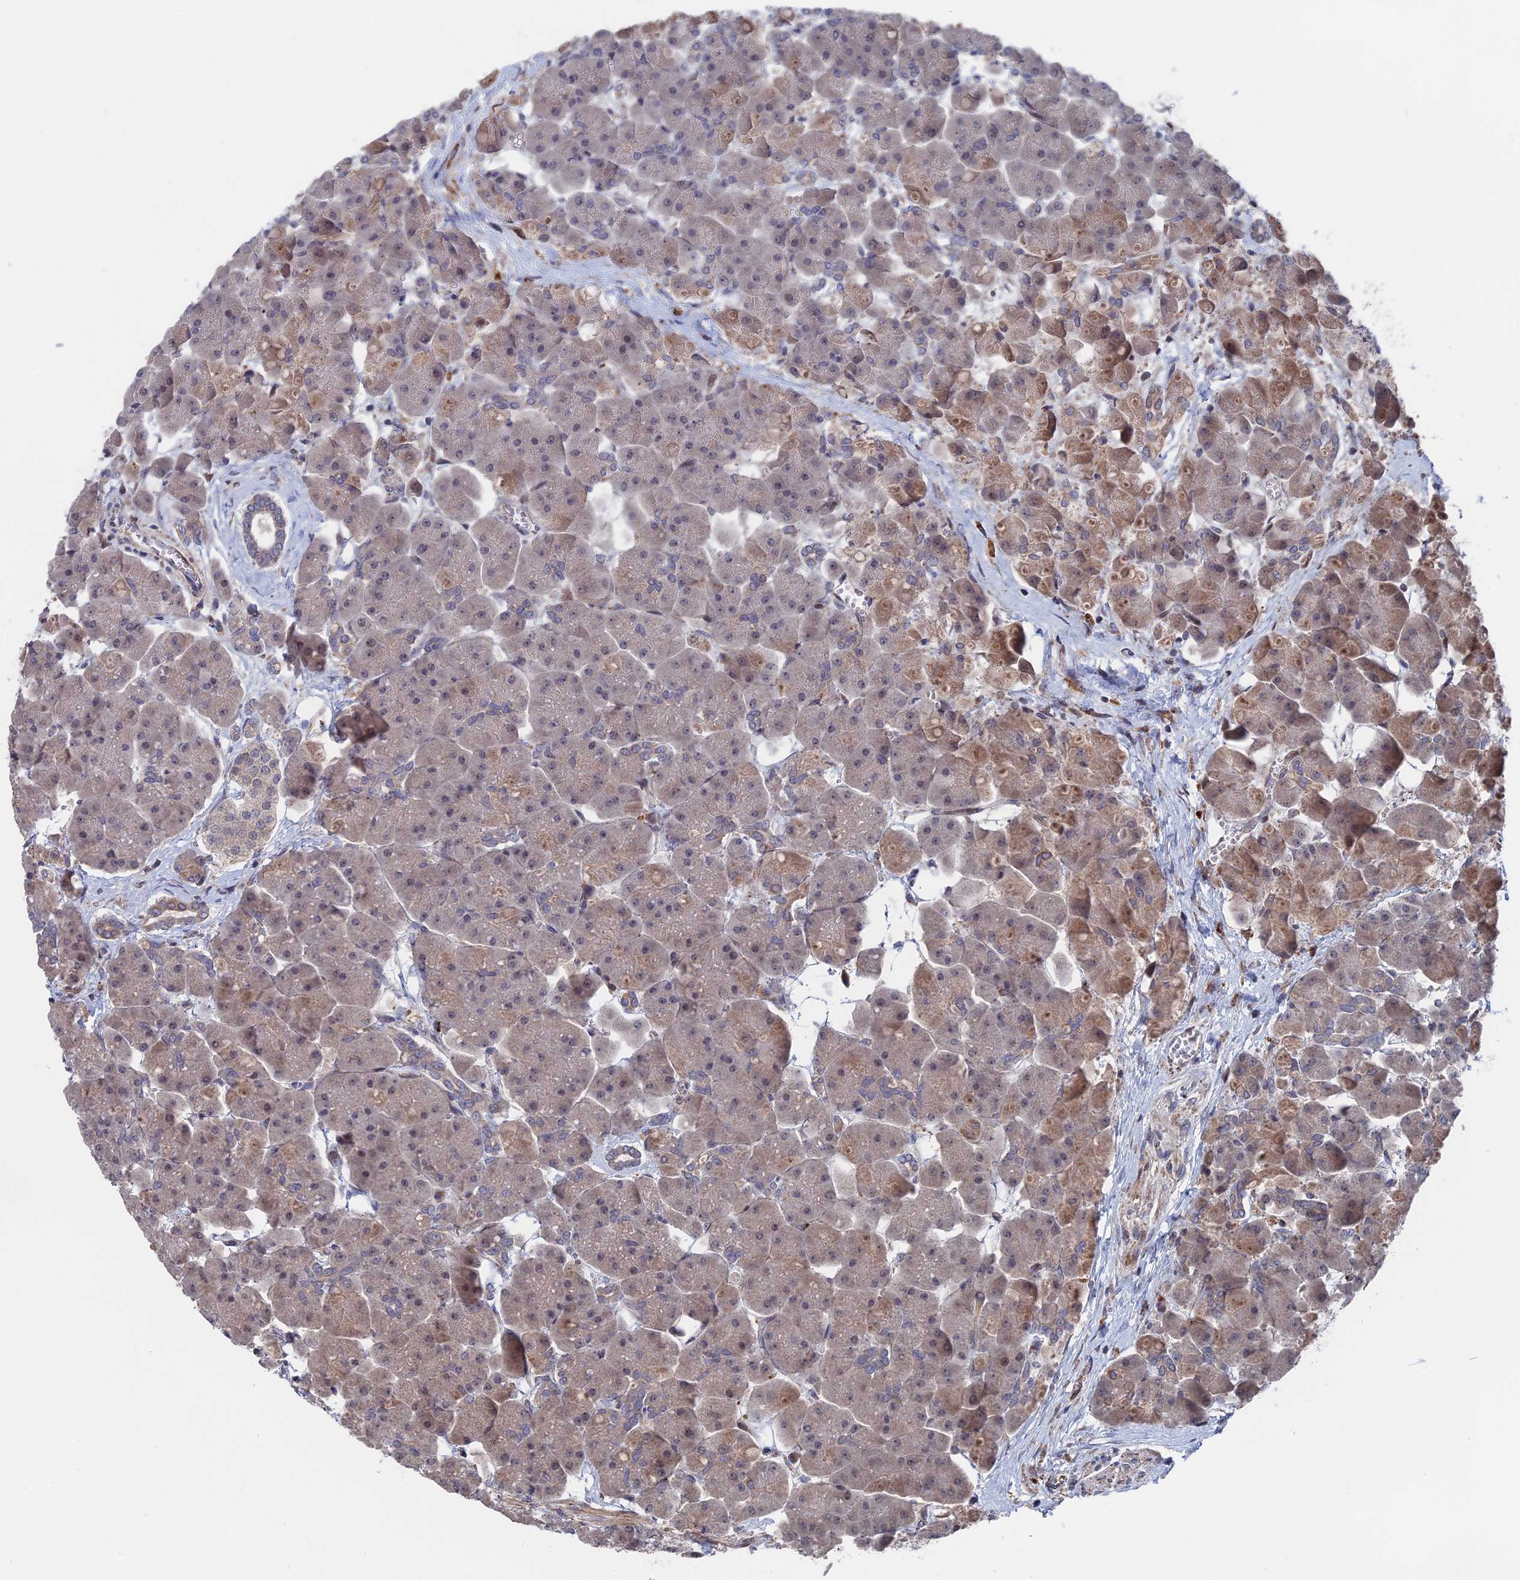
{"staining": {"intensity": "moderate", "quantity": "25%-75%", "location": "cytoplasmic/membranous,nuclear"}, "tissue": "pancreas", "cell_type": "Exocrine glandular cells", "image_type": "normal", "snomed": [{"axis": "morphology", "description": "Normal tissue, NOS"}, {"axis": "topography", "description": "Pancreas"}], "caption": "Approximately 25%-75% of exocrine glandular cells in normal pancreas reveal moderate cytoplasmic/membranous,nuclear protein positivity as visualized by brown immunohistochemical staining.", "gene": "PLA2G15", "patient": {"sex": "male", "age": 66}}